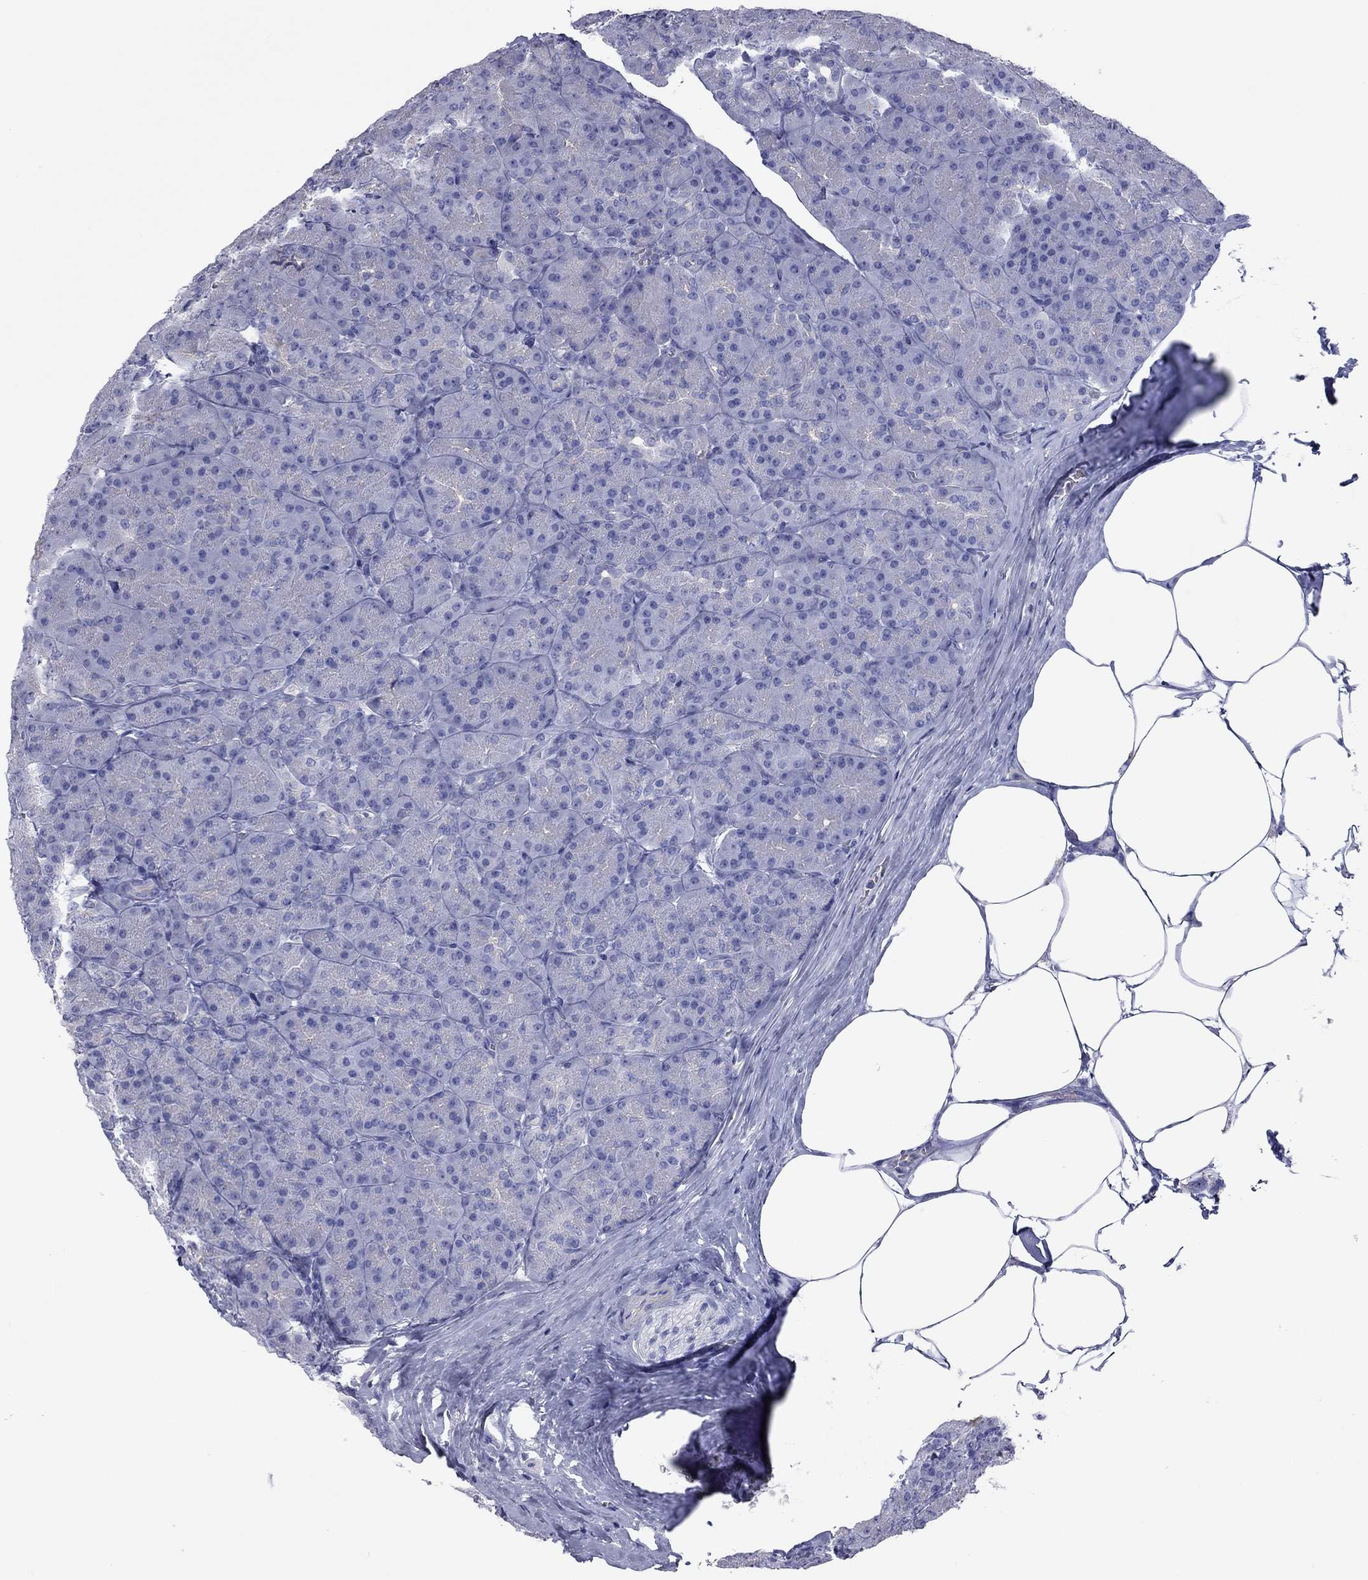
{"staining": {"intensity": "negative", "quantity": "none", "location": "none"}, "tissue": "pancreas", "cell_type": "Exocrine glandular cells", "image_type": "normal", "snomed": [{"axis": "morphology", "description": "Normal tissue, NOS"}, {"axis": "topography", "description": "Pancreas"}], "caption": "DAB immunohistochemical staining of normal human pancreas demonstrates no significant positivity in exocrine glandular cells.", "gene": "ACTL7B", "patient": {"sex": "male", "age": 57}}